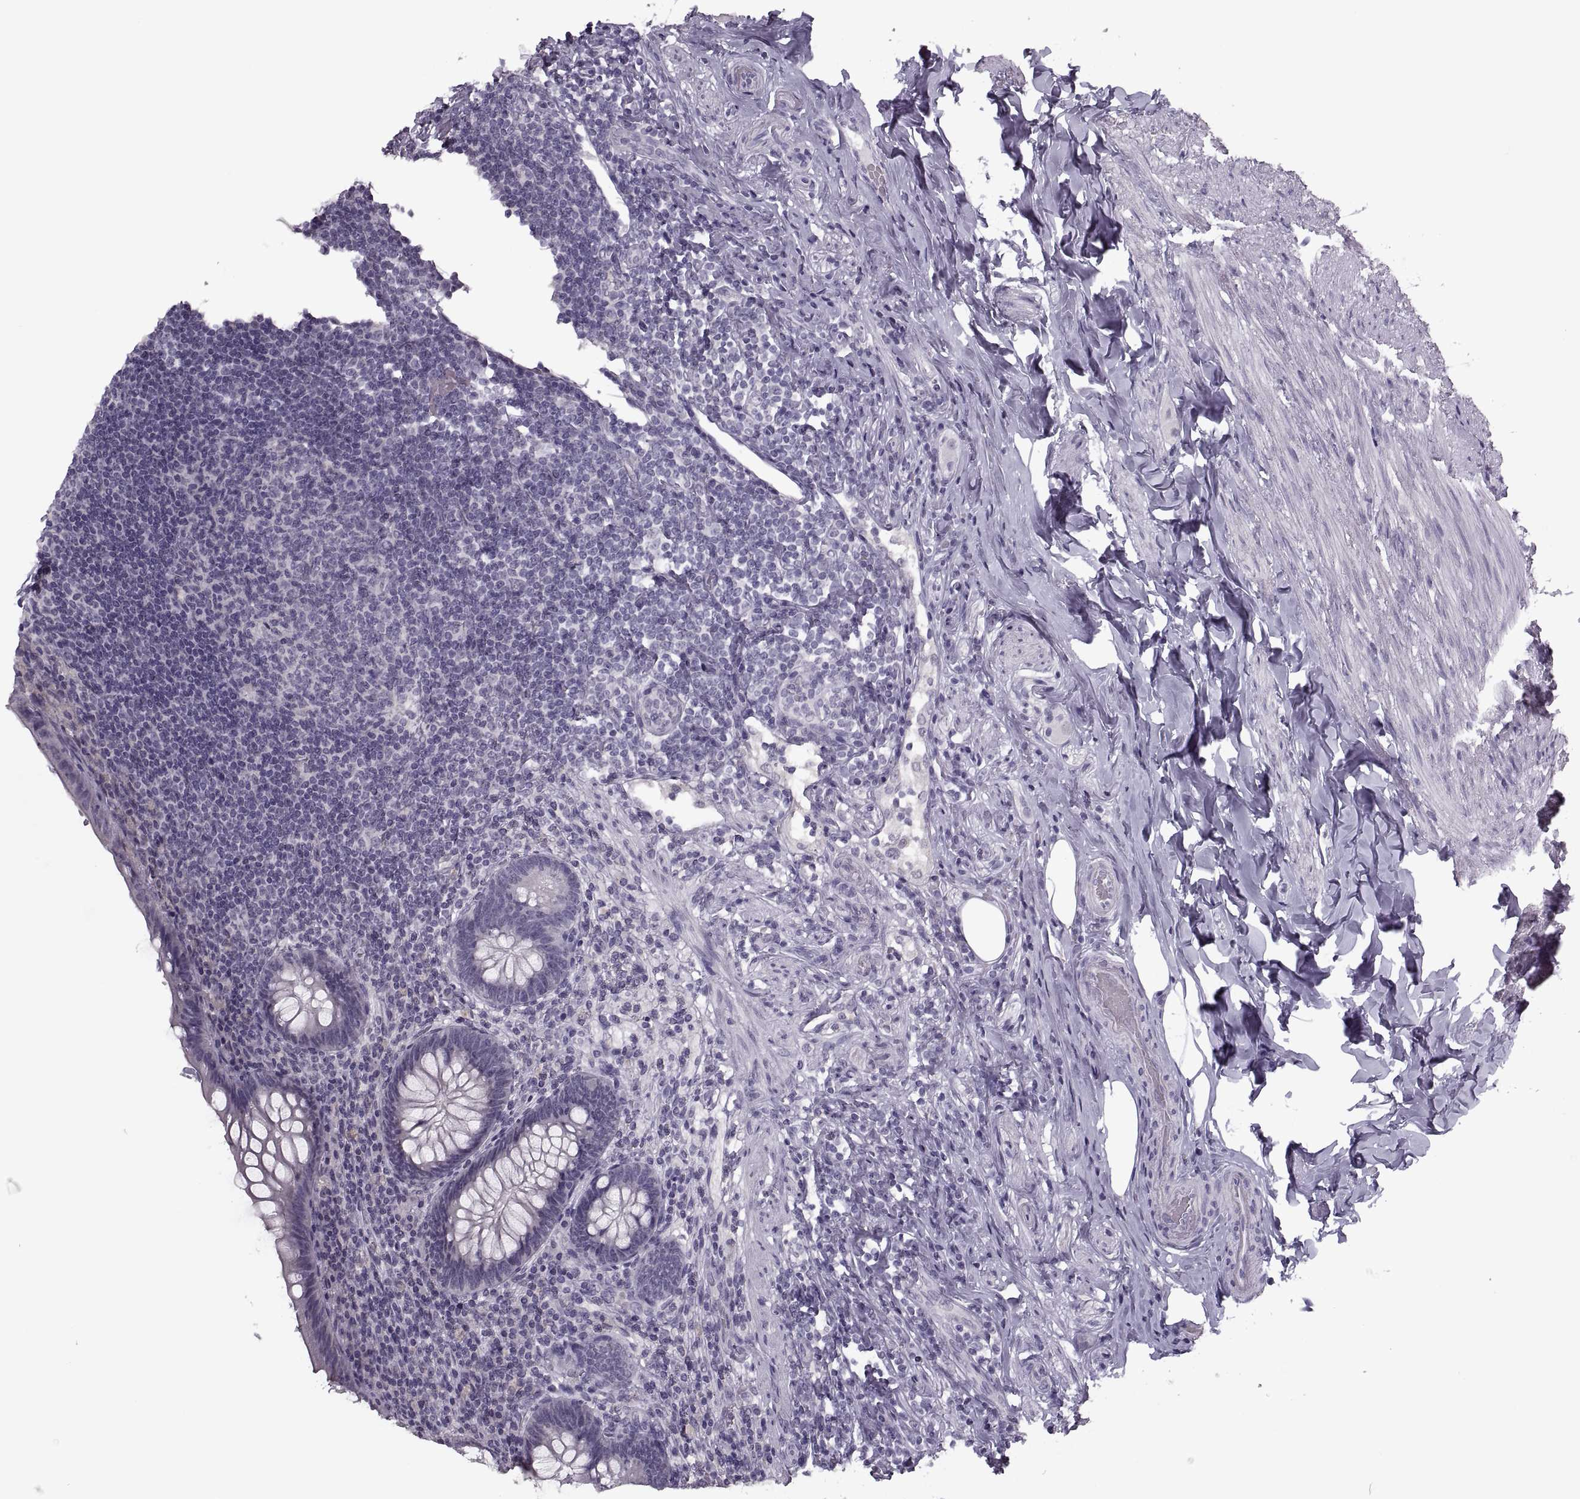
{"staining": {"intensity": "negative", "quantity": "none", "location": "none"}, "tissue": "appendix", "cell_type": "Glandular cells", "image_type": "normal", "snomed": [{"axis": "morphology", "description": "Normal tissue, NOS"}, {"axis": "topography", "description": "Appendix"}], "caption": "High power microscopy photomicrograph of an immunohistochemistry (IHC) image of benign appendix, revealing no significant staining in glandular cells.", "gene": "PAGE2B", "patient": {"sex": "male", "age": 47}}